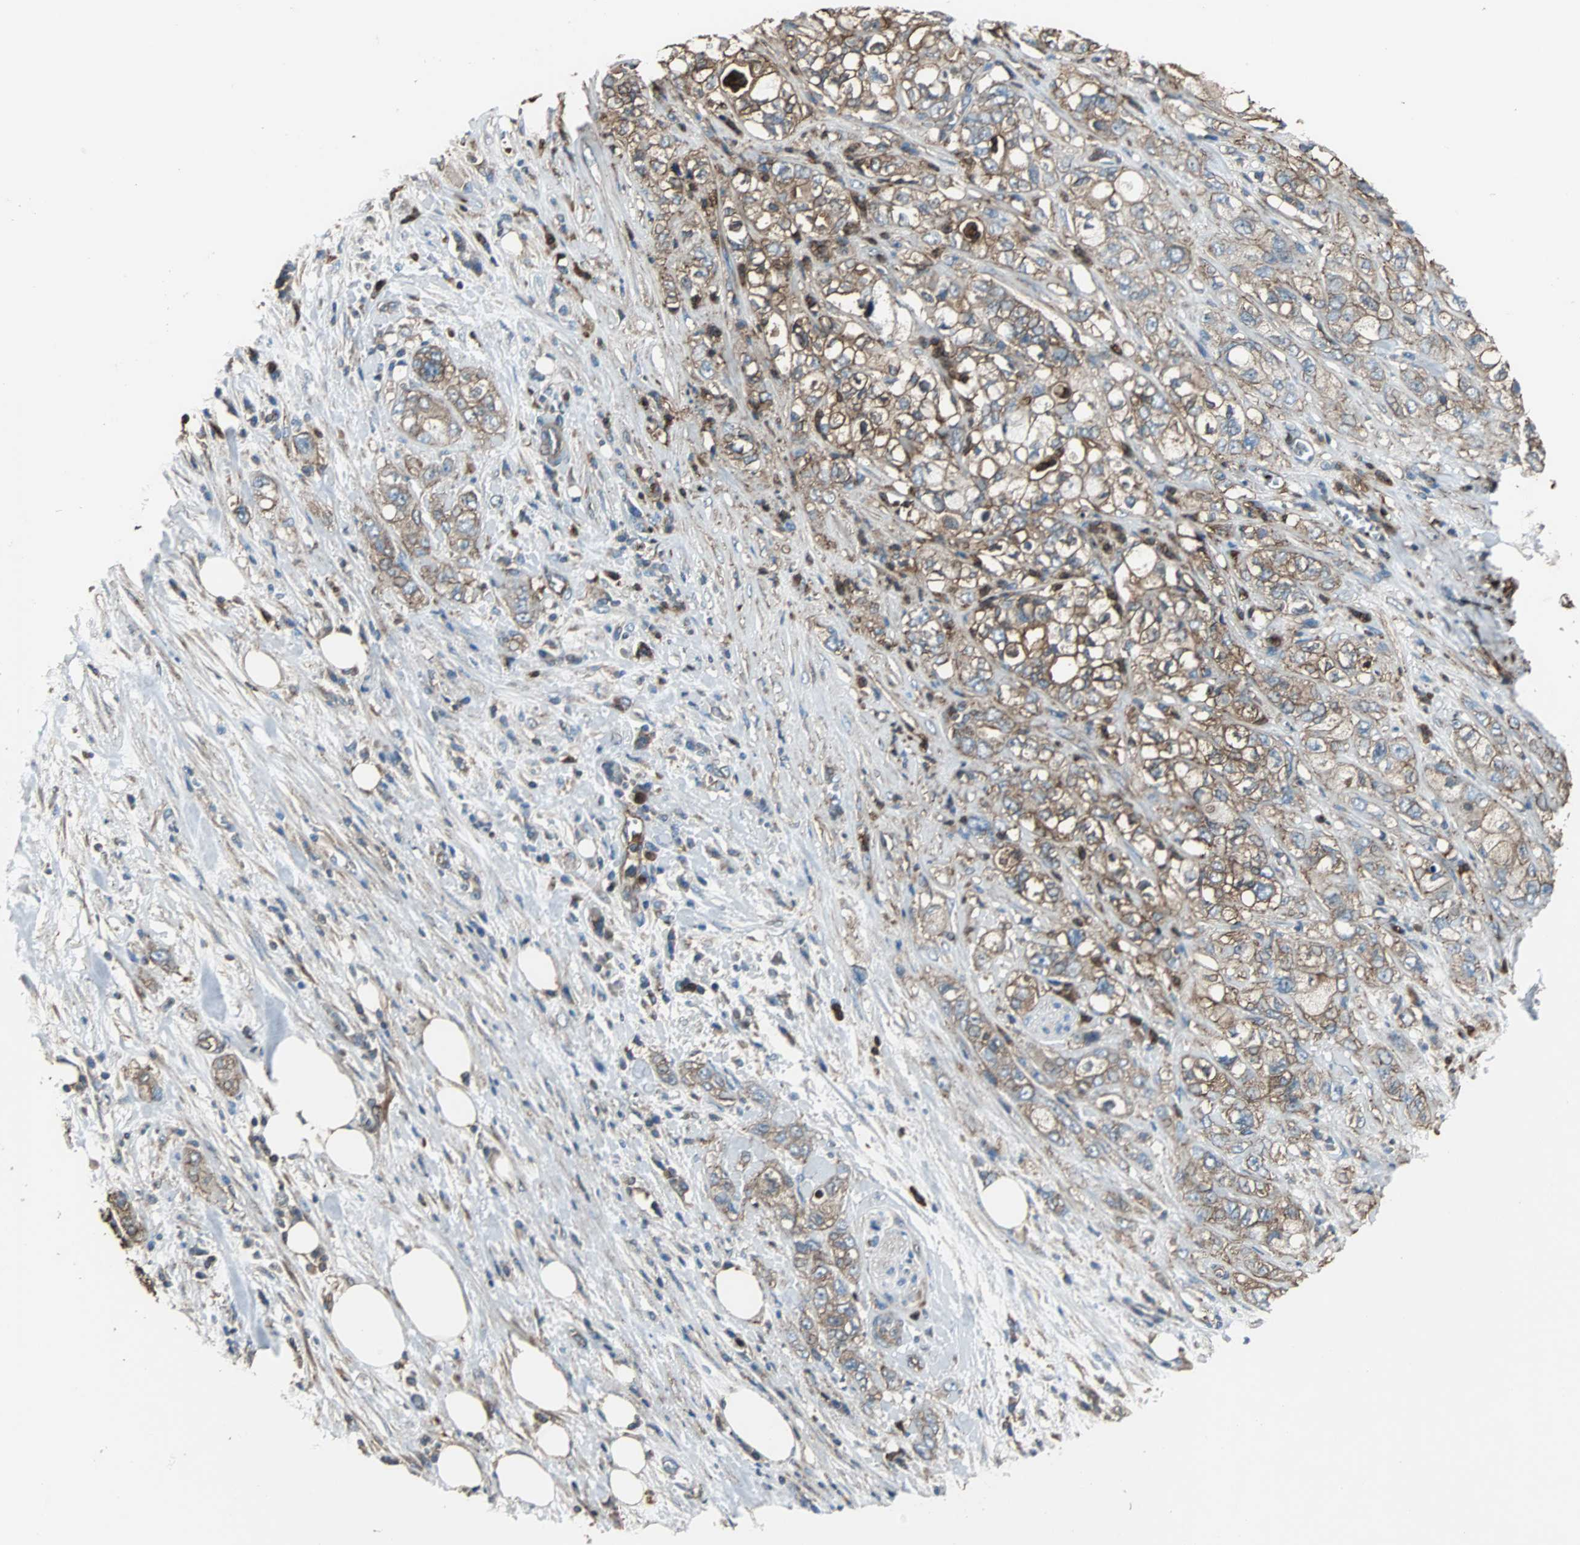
{"staining": {"intensity": "moderate", "quantity": ">75%", "location": "cytoplasmic/membranous"}, "tissue": "pancreatic cancer", "cell_type": "Tumor cells", "image_type": "cancer", "snomed": [{"axis": "morphology", "description": "Adenocarcinoma, NOS"}, {"axis": "topography", "description": "Pancreas"}], "caption": "DAB immunohistochemical staining of pancreatic cancer exhibits moderate cytoplasmic/membranous protein positivity in about >75% of tumor cells. (DAB (3,3'-diaminobenzidine) IHC, brown staining for protein, blue staining for nuclei).", "gene": "ACTN1", "patient": {"sex": "male", "age": 70}}